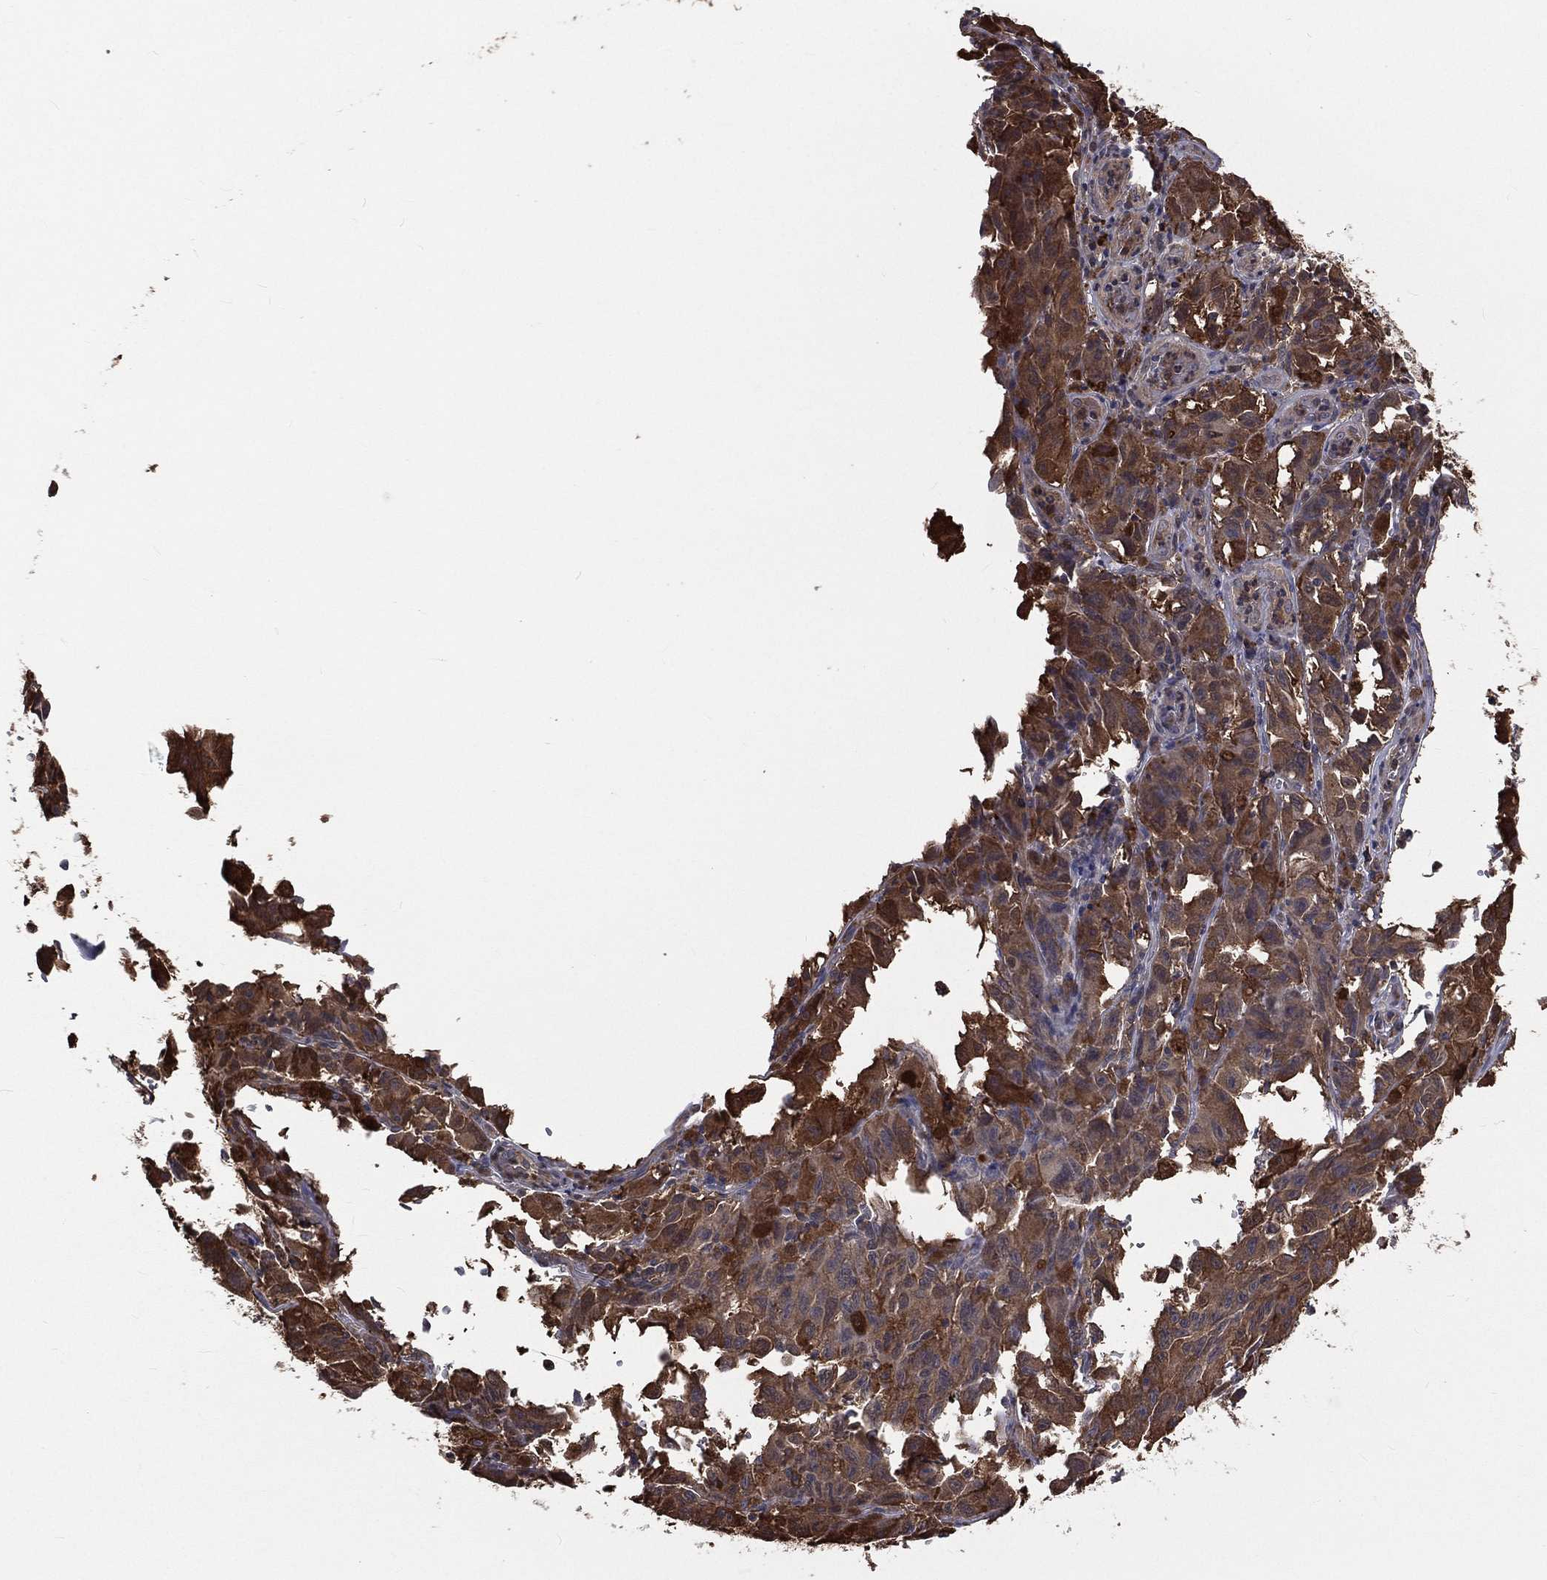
{"staining": {"intensity": "strong", "quantity": ">75%", "location": "cytoplasmic/membranous"}, "tissue": "melanoma", "cell_type": "Tumor cells", "image_type": "cancer", "snomed": [{"axis": "morphology", "description": "Malignant melanoma, NOS"}, {"axis": "topography", "description": "Vulva, labia, clitoris and Bartholin´s gland, NO"}], "caption": "Immunohistochemistry (DAB) staining of melanoma exhibits strong cytoplasmic/membranous protein staining in about >75% of tumor cells.", "gene": "TBC1D2", "patient": {"sex": "female", "age": 75}}